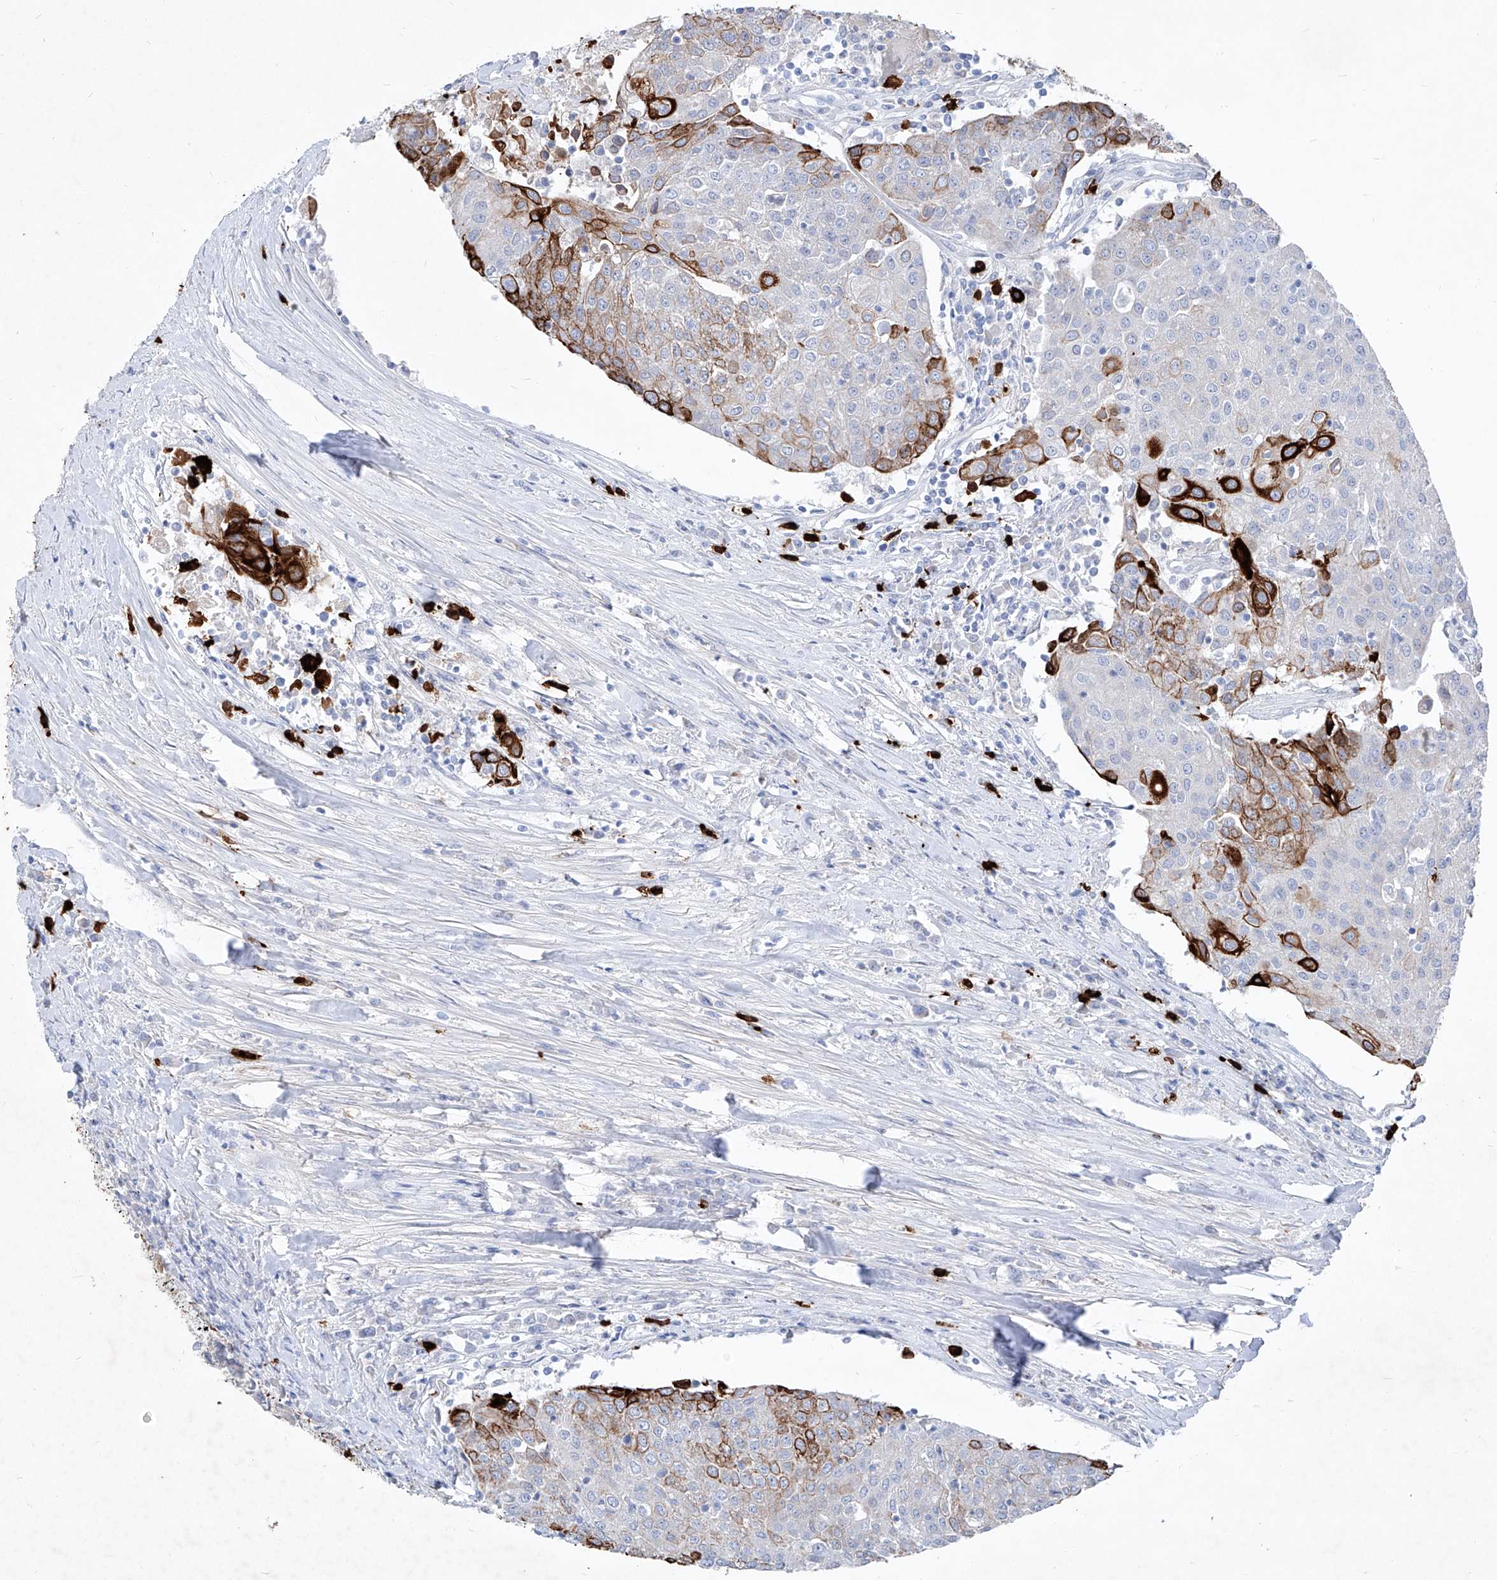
{"staining": {"intensity": "strong", "quantity": "<25%", "location": "cytoplasmic/membranous"}, "tissue": "urothelial cancer", "cell_type": "Tumor cells", "image_type": "cancer", "snomed": [{"axis": "morphology", "description": "Urothelial carcinoma, High grade"}, {"axis": "topography", "description": "Urinary bladder"}], "caption": "This image reveals immunohistochemistry staining of human high-grade urothelial carcinoma, with medium strong cytoplasmic/membranous expression in approximately <25% of tumor cells.", "gene": "FRS3", "patient": {"sex": "female", "age": 85}}